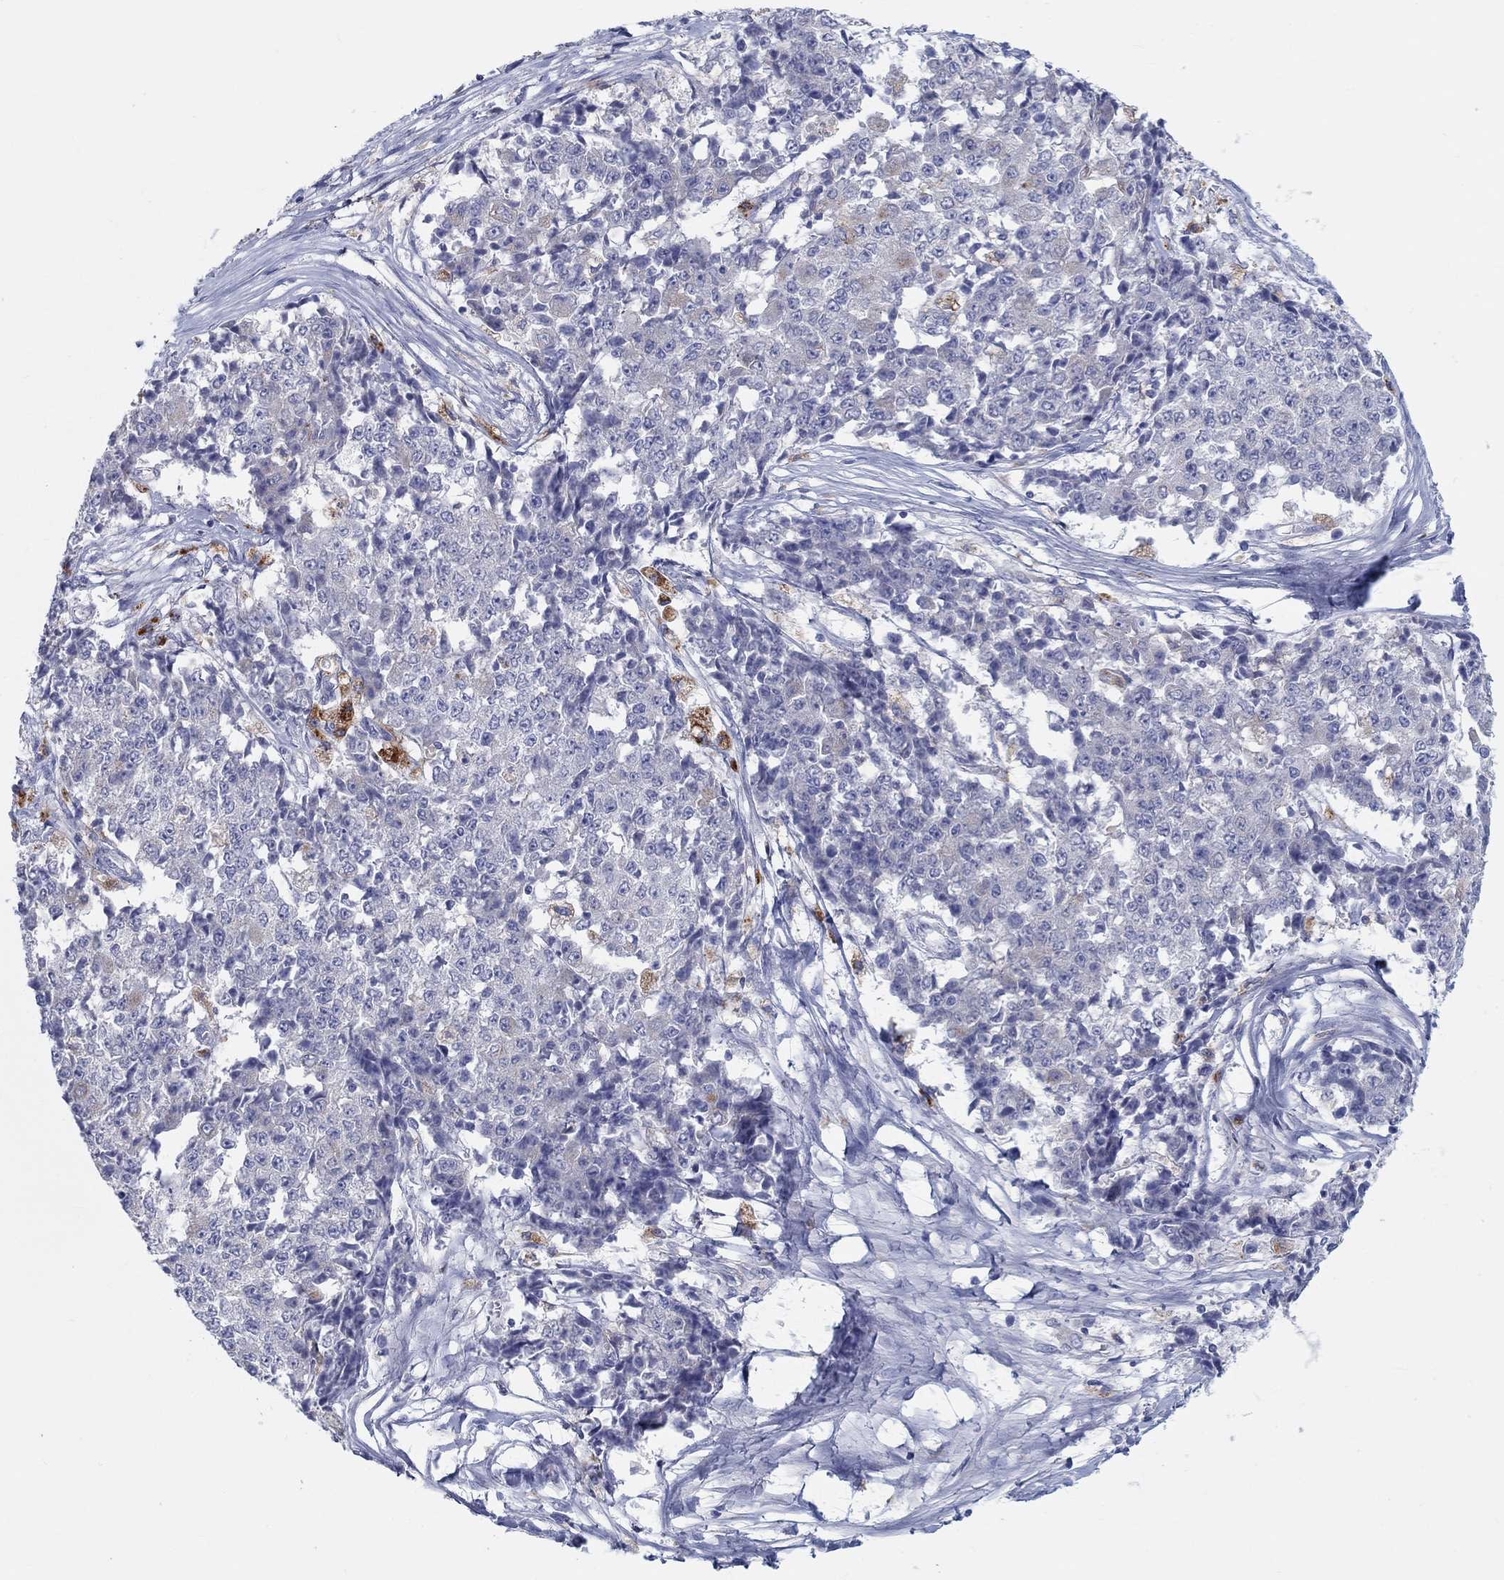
{"staining": {"intensity": "negative", "quantity": "none", "location": "none"}, "tissue": "ovarian cancer", "cell_type": "Tumor cells", "image_type": "cancer", "snomed": [{"axis": "morphology", "description": "Carcinoma, endometroid"}, {"axis": "topography", "description": "Ovary"}], "caption": "Image shows no significant protein expression in tumor cells of ovarian cancer. Brightfield microscopy of immunohistochemistry (IHC) stained with DAB (3,3'-diaminobenzidine) (brown) and hematoxylin (blue), captured at high magnification.", "gene": "BCO2", "patient": {"sex": "female", "age": 42}}